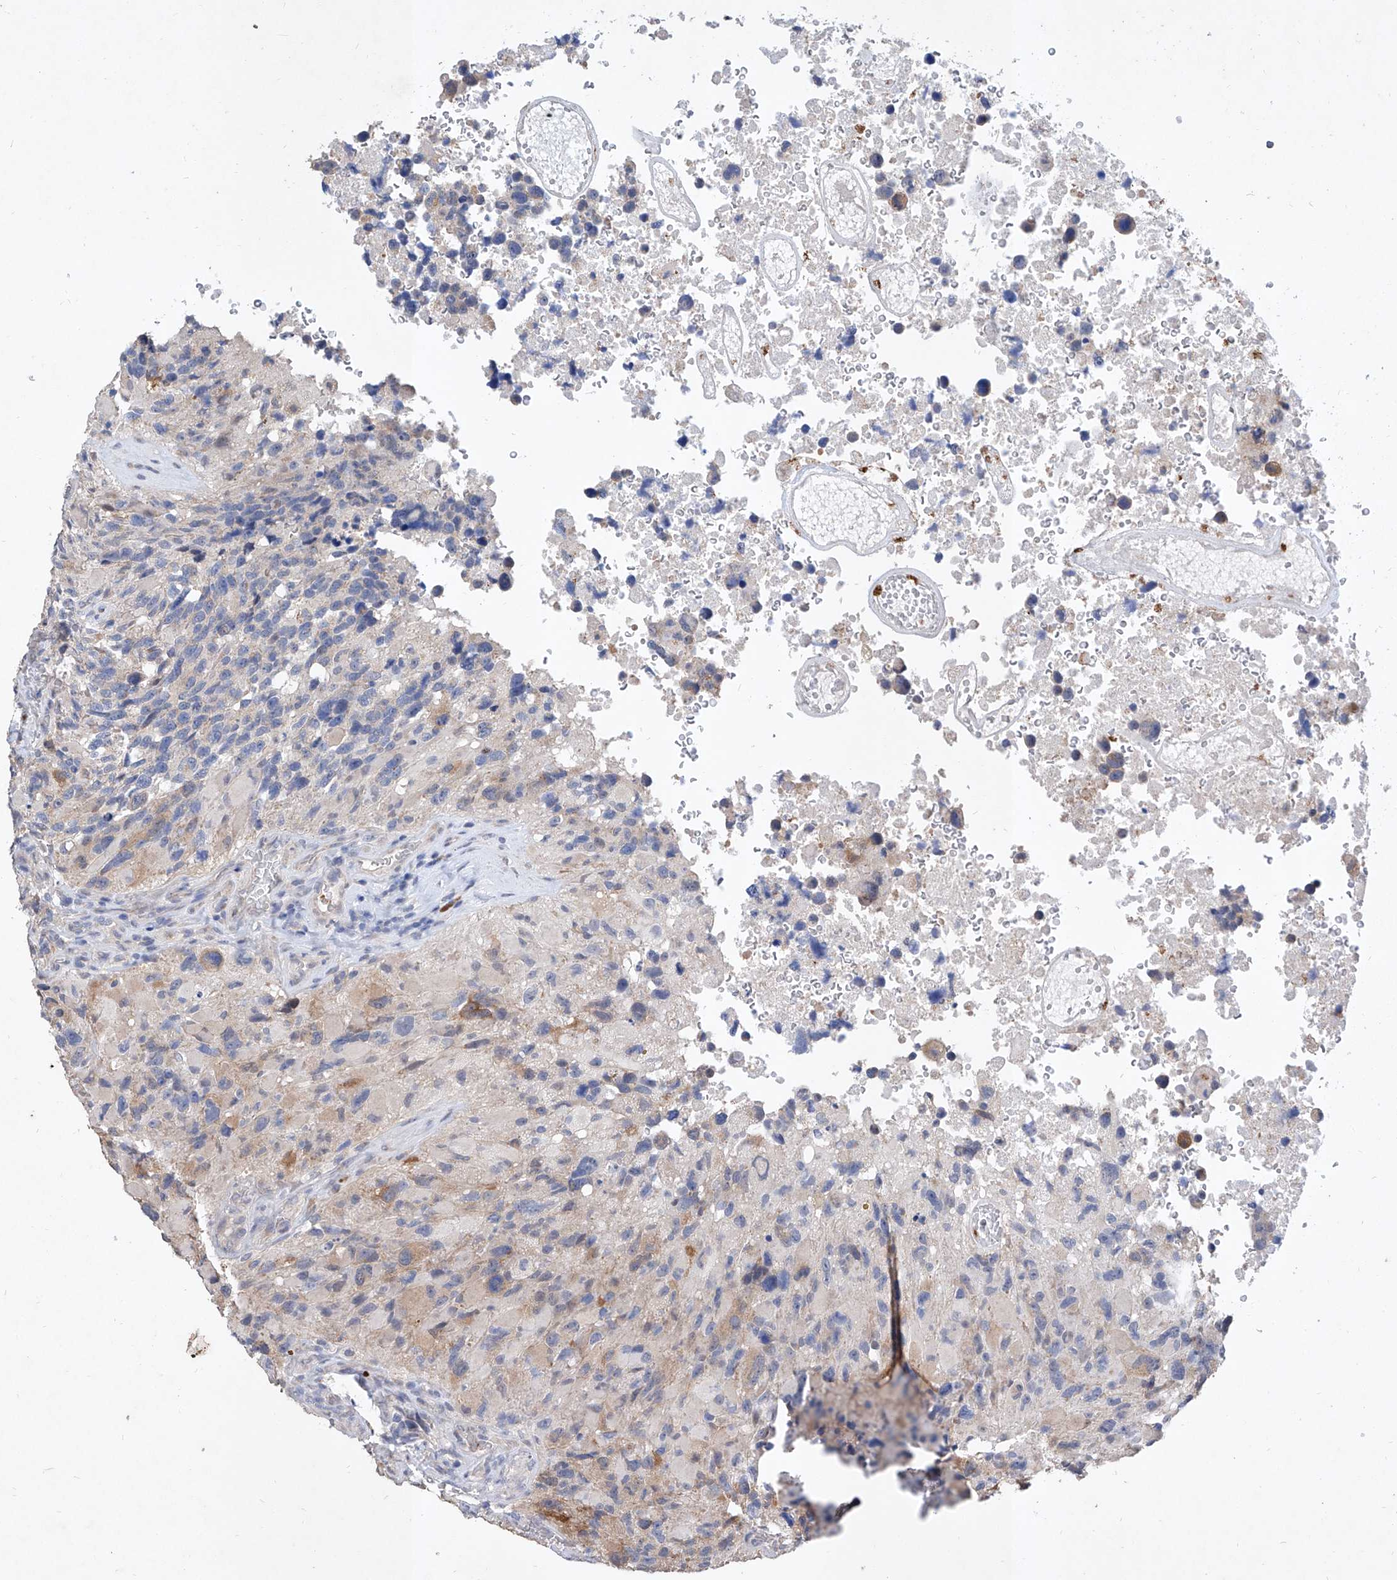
{"staining": {"intensity": "moderate", "quantity": "<25%", "location": "cytoplasmic/membranous"}, "tissue": "glioma", "cell_type": "Tumor cells", "image_type": "cancer", "snomed": [{"axis": "morphology", "description": "Glioma, malignant, High grade"}, {"axis": "topography", "description": "Brain"}], "caption": "IHC staining of malignant glioma (high-grade), which shows low levels of moderate cytoplasmic/membranous positivity in about <25% of tumor cells indicating moderate cytoplasmic/membranous protein staining. The staining was performed using DAB (3,3'-diaminobenzidine) (brown) for protein detection and nuclei were counterstained in hematoxylin (blue).", "gene": "MFSD4B", "patient": {"sex": "male", "age": 69}}